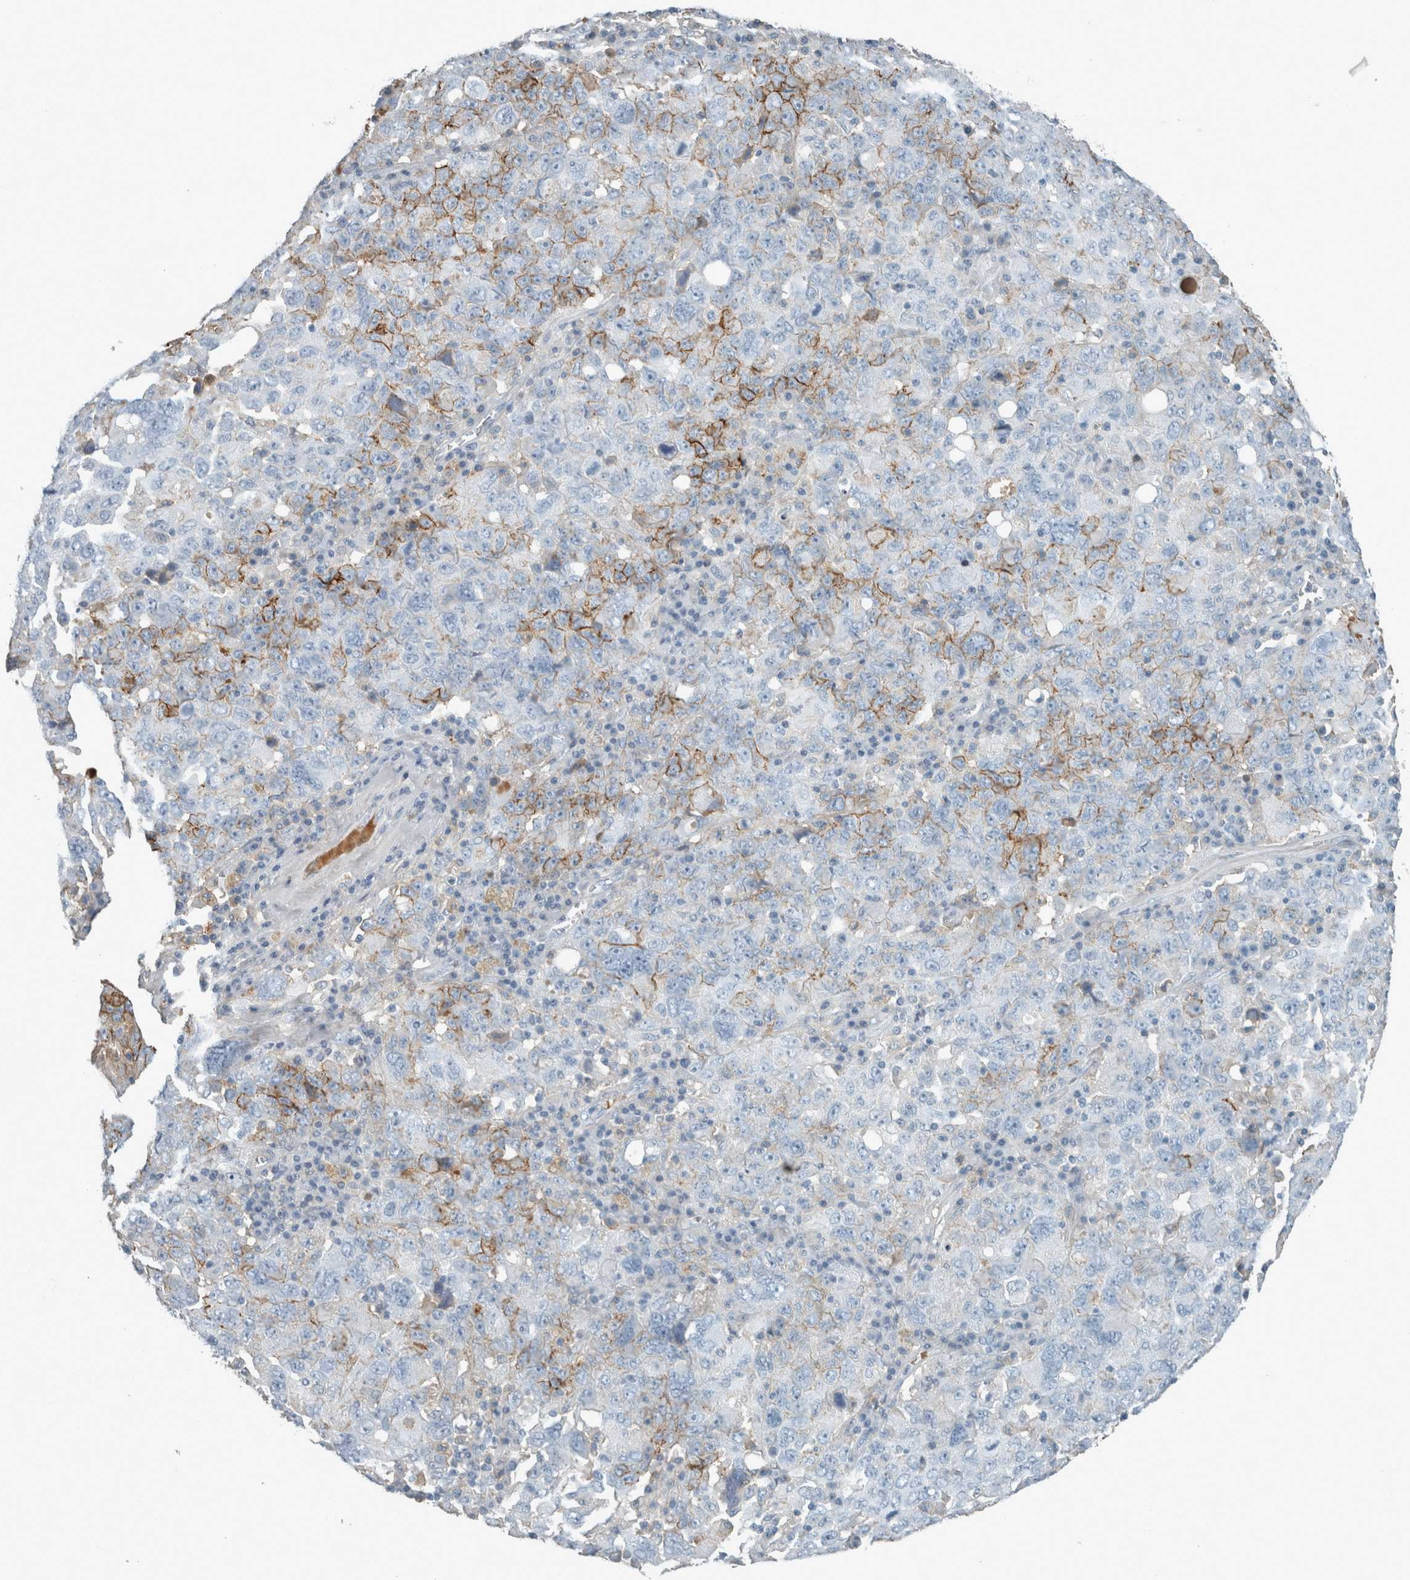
{"staining": {"intensity": "moderate", "quantity": "<25%", "location": "cytoplasmic/membranous"}, "tissue": "ovarian cancer", "cell_type": "Tumor cells", "image_type": "cancer", "snomed": [{"axis": "morphology", "description": "Carcinoma, endometroid"}, {"axis": "topography", "description": "Ovary"}], "caption": "High-power microscopy captured an immunohistochemistry image of ovarian cancer, revealing moderate cytoplasmic/membranous expression in approximately <25% of tumor cells.", "gene": "CHL1", "patient": {"sex": "female", "age": 62}}